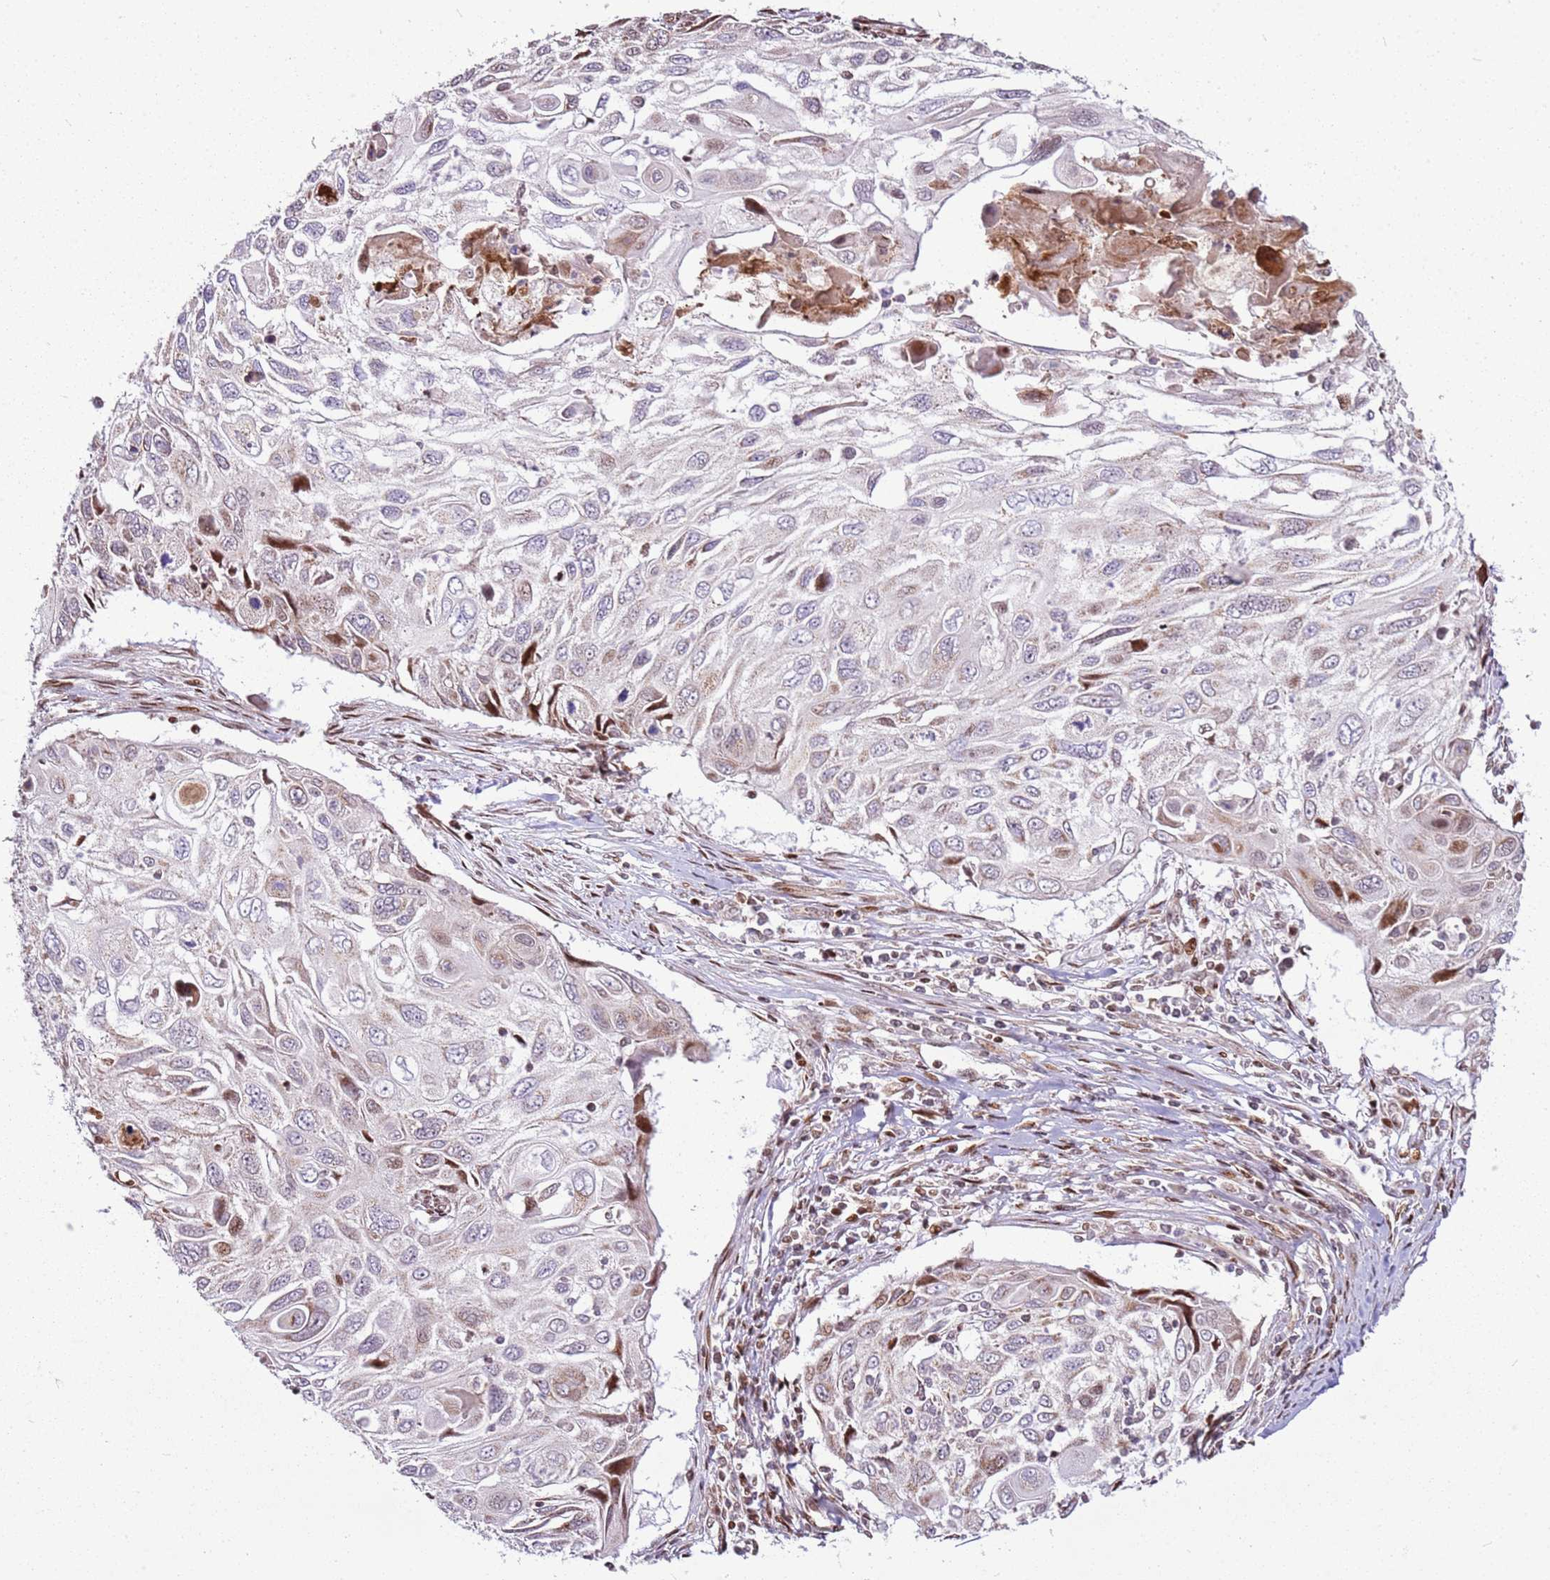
{"staining": {"intensity": "moderate", "quantity": "<25%", "location": "nuclear"}, "tissue": "cervical cancer", "cell_type": "Tumor cells", "image_type": "cancer", "snomed": [{"axis": "morphology", "description": "Squamous cell carcinoma, NOS"}, {"axis": "topography", "description": "Cervix"}], "caption": "A brown stain labels moderate nuclear positivity of a protein in human cervical squamous cell carcinoma tumor cells. The protein of interest is shown in brown color, while the nuclei are stained blue.", "gene": "PCTP", "patient": {"sex": "female", "age": 70}}